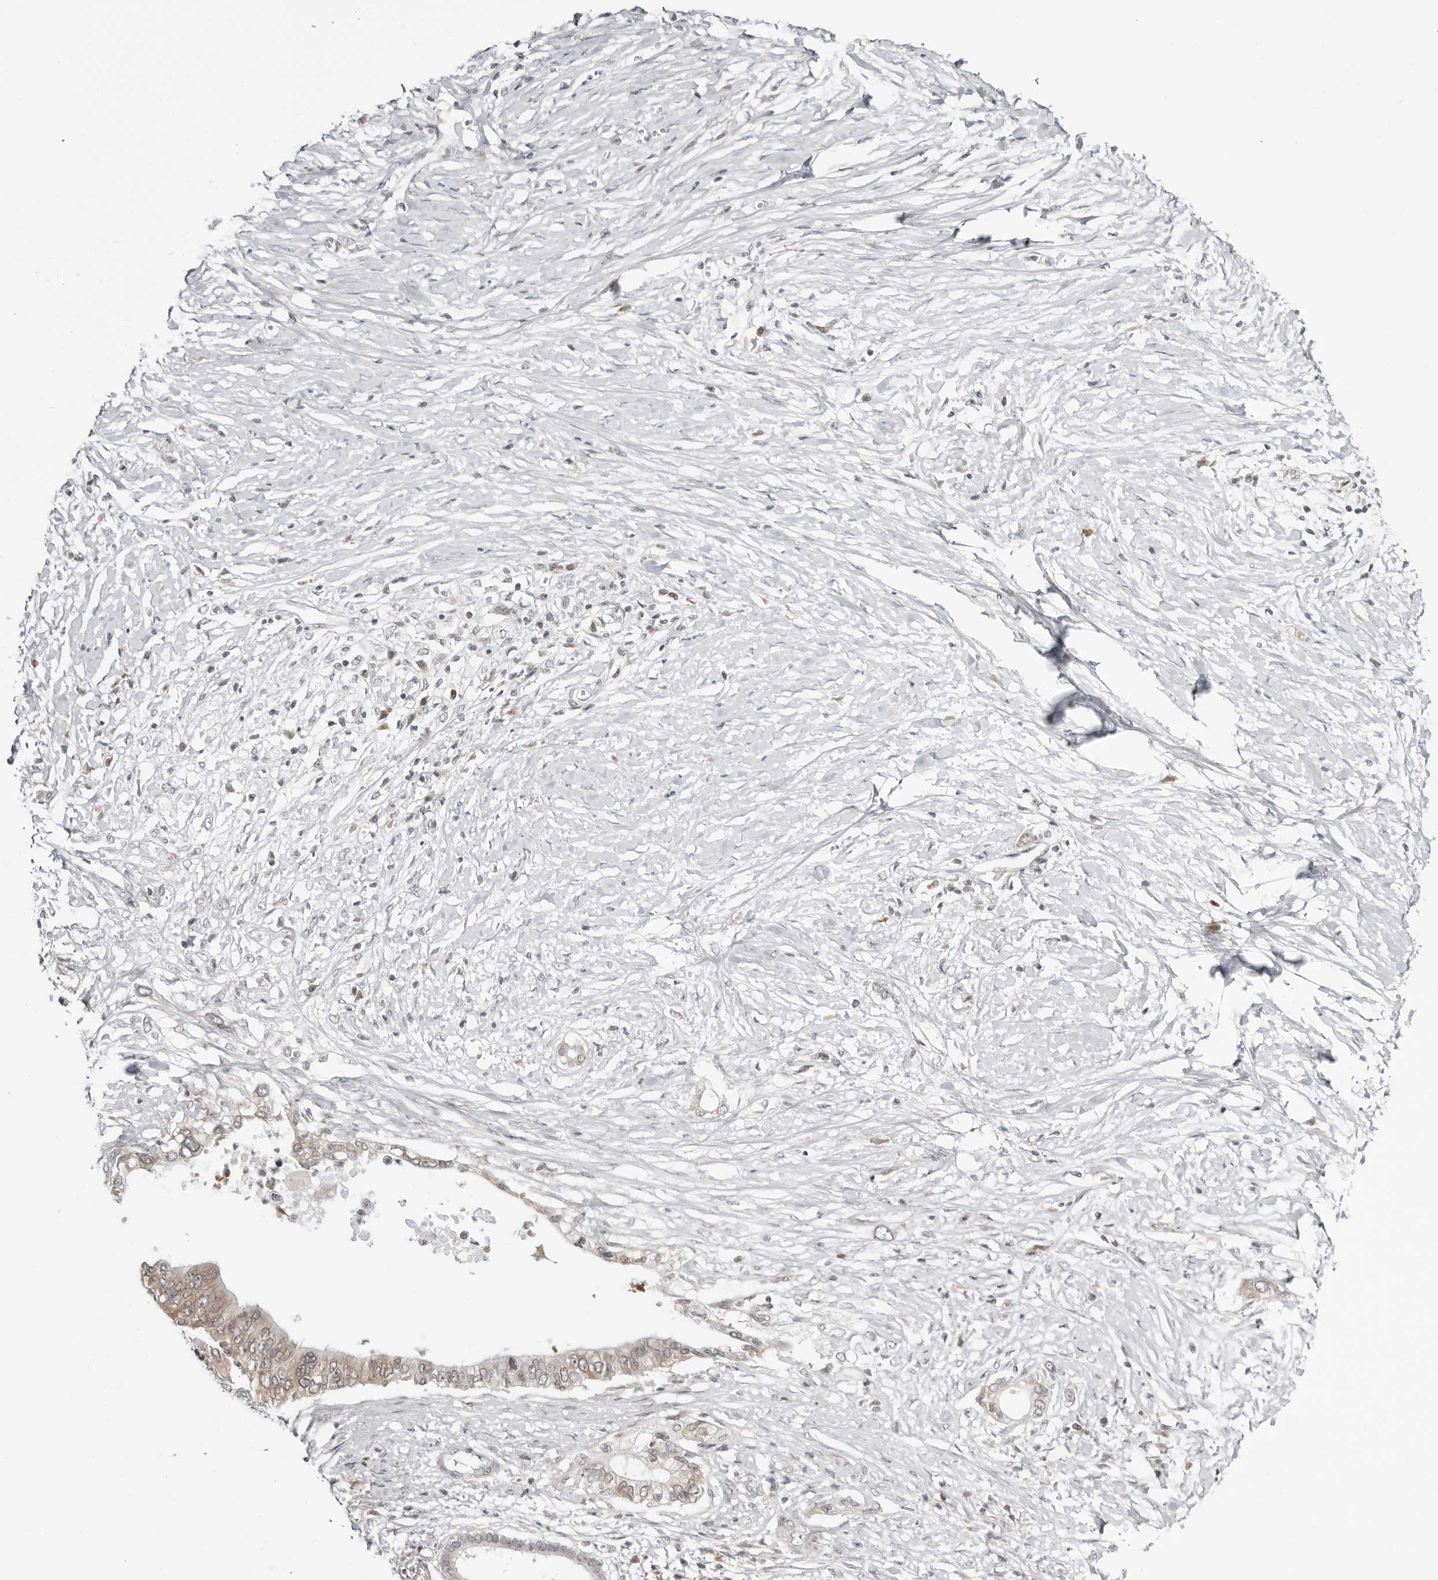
{"staining": {"intensity": "weak", "quantity": "25%-75%", "location": "cytoplasmic/membranous"}, "tissue": "pancreatic cancer", "cell_type": "Tumor cells", "image_type": "cancer", "snomed": [{"axis": "morphology", "description": "Normal tissue, NOS"}, {"axis": "morphology", "description": "Adenocarcinoma, NOS"}, {"axis": "topography", "description": "Pancreas"}, {"axis": "topography", "description": "Peripheral nerve tissue"}], "caption": "Protein staining of adenocarcinoma (pancreatic) tissue exhibits weak cytoplasmic/membranous positivity in about 25%-75% of tumor cells. The protein is shown in brown color, while the nuclei are stained blue.", "gene": "PPP2R5C", "patient": {"sex": "male", "age": 59}}